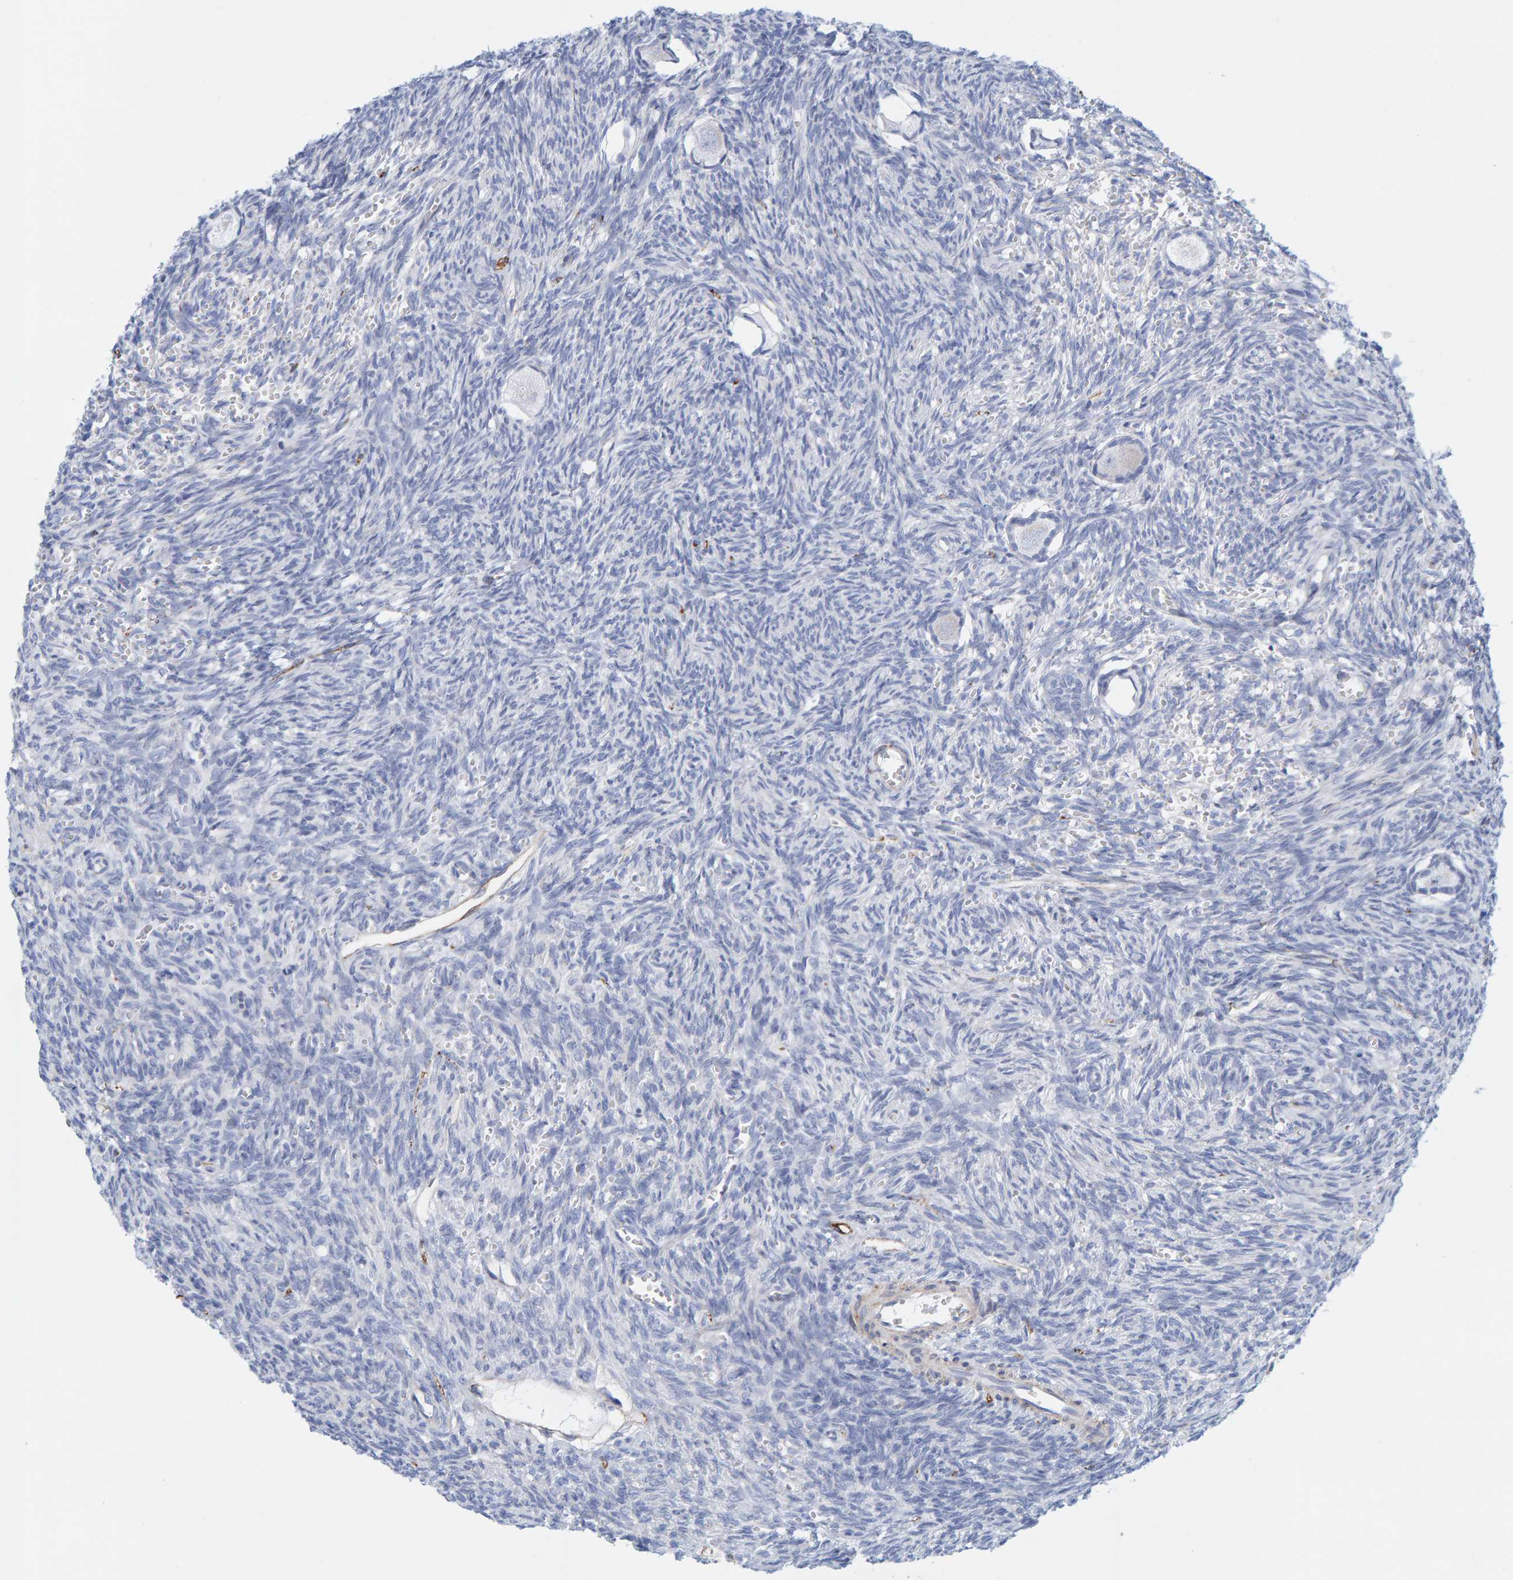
{"staining": {"intensity": "negative", "quantity": "none", "location": "none"}, "tissue": "ovary", "cell_type": "Follicle cells", "image_type": "normal", "snomed": [{"axis": "morphology", "description": "Normal tissue, NOS"}, {"axis": "topography", "description": "Ovary"}], "caption": "Immunohistochemical staining of unremarkable ovary reveals no significant positivity in follicle cells.", "gene": "MAP1B", "patient": {"sex": "female", "age": 27}}